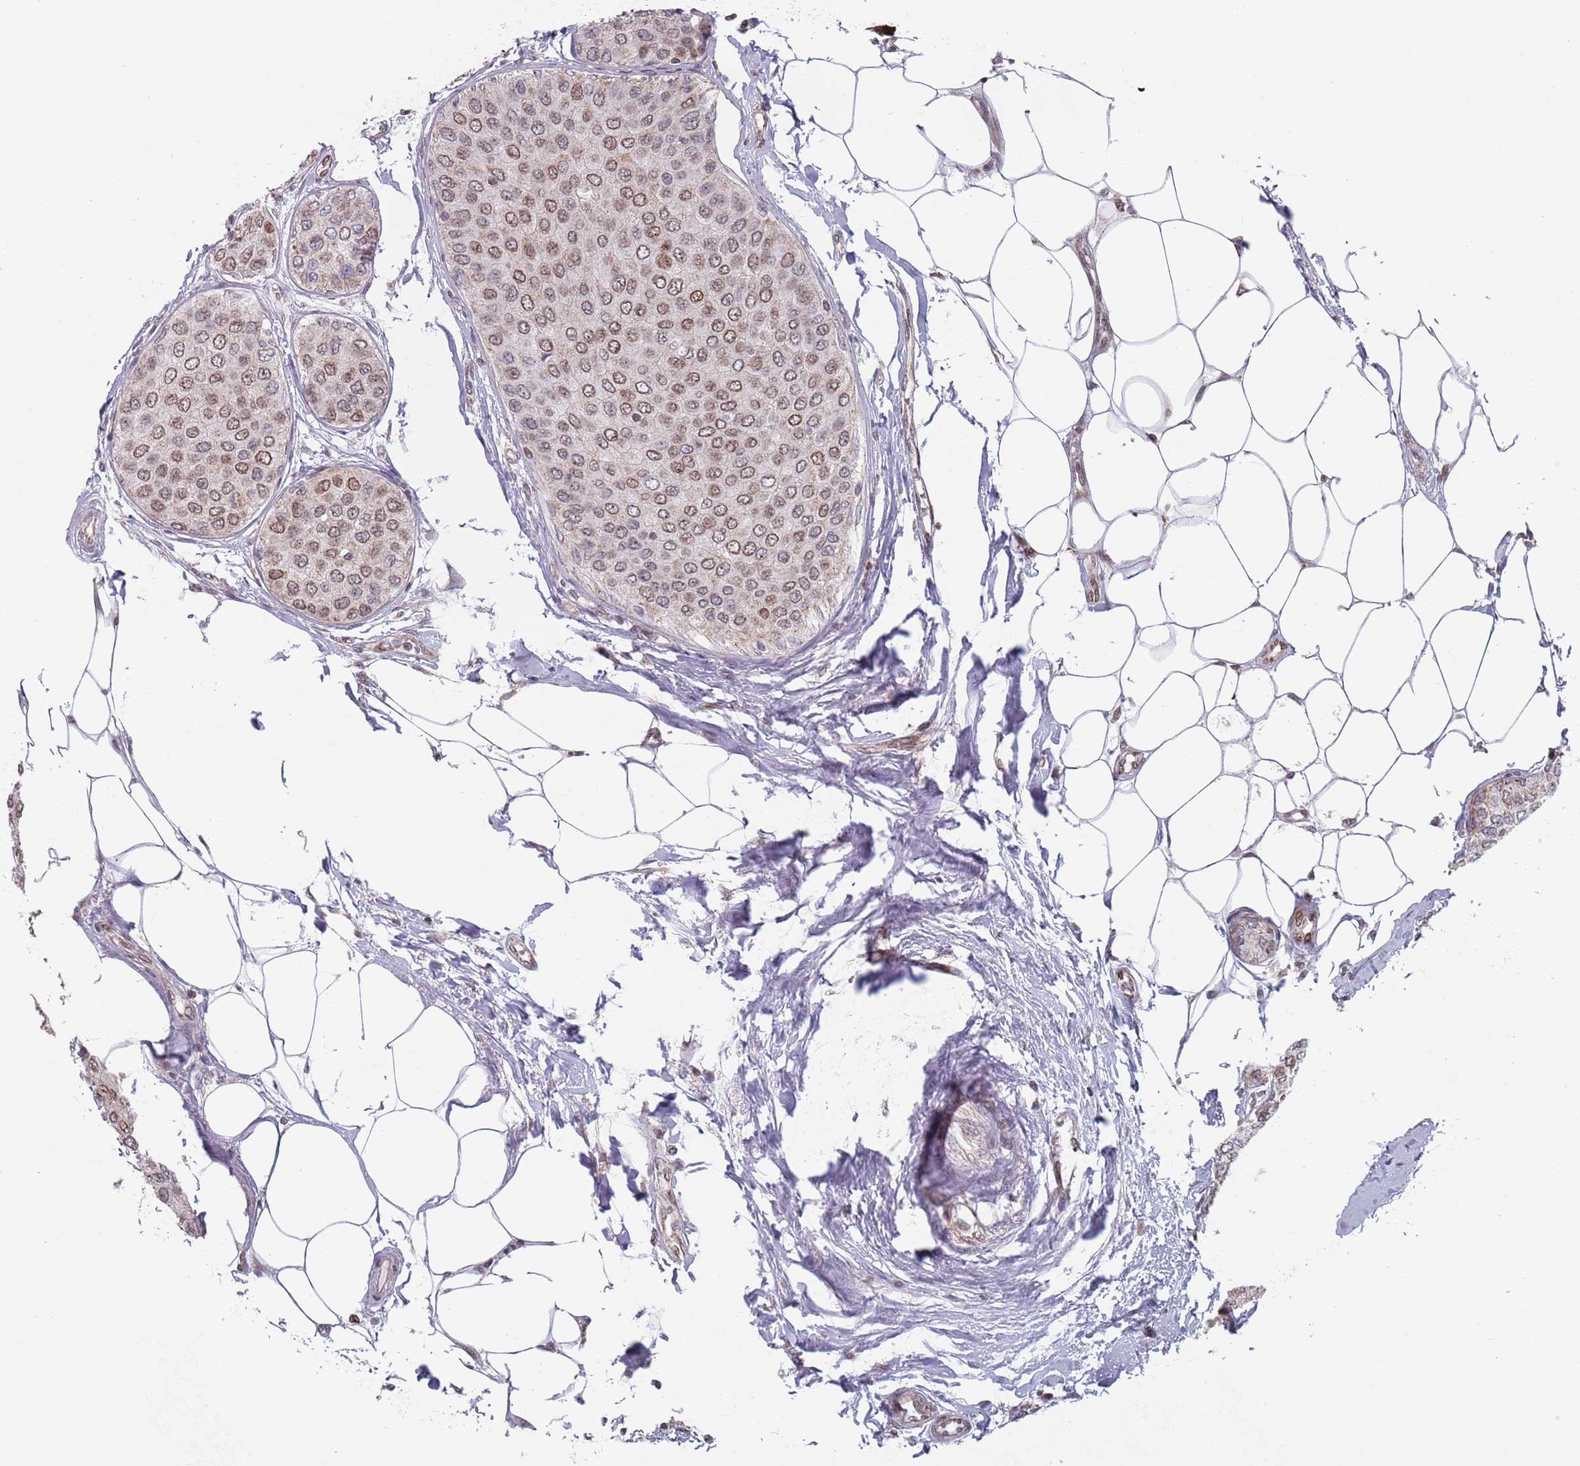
{"staining": {"intensity": "moderate", "quantity": ">75%", "location": "nuclear"}, "tissue": "breast cancer", "cell_type": "Tumor cells", "image_type": "cancer", "snomed": [{"axis": "morphology", "description": "Duct carcinoma"}, {"axis": "topography", "description": "Breast"}], "caption": "A medium amount of moderate nuclear expression is identified in about >75% of tumor cells in breast cancer (invasive ductal carcinoma) tissue. The protein of interest is stained brown, and the nuclei are stained in blue (DAB IHC with brightfield microscopy, high magnification).", "gene": "MFSD12", "patient": {"sex": "female", "age": 72}}